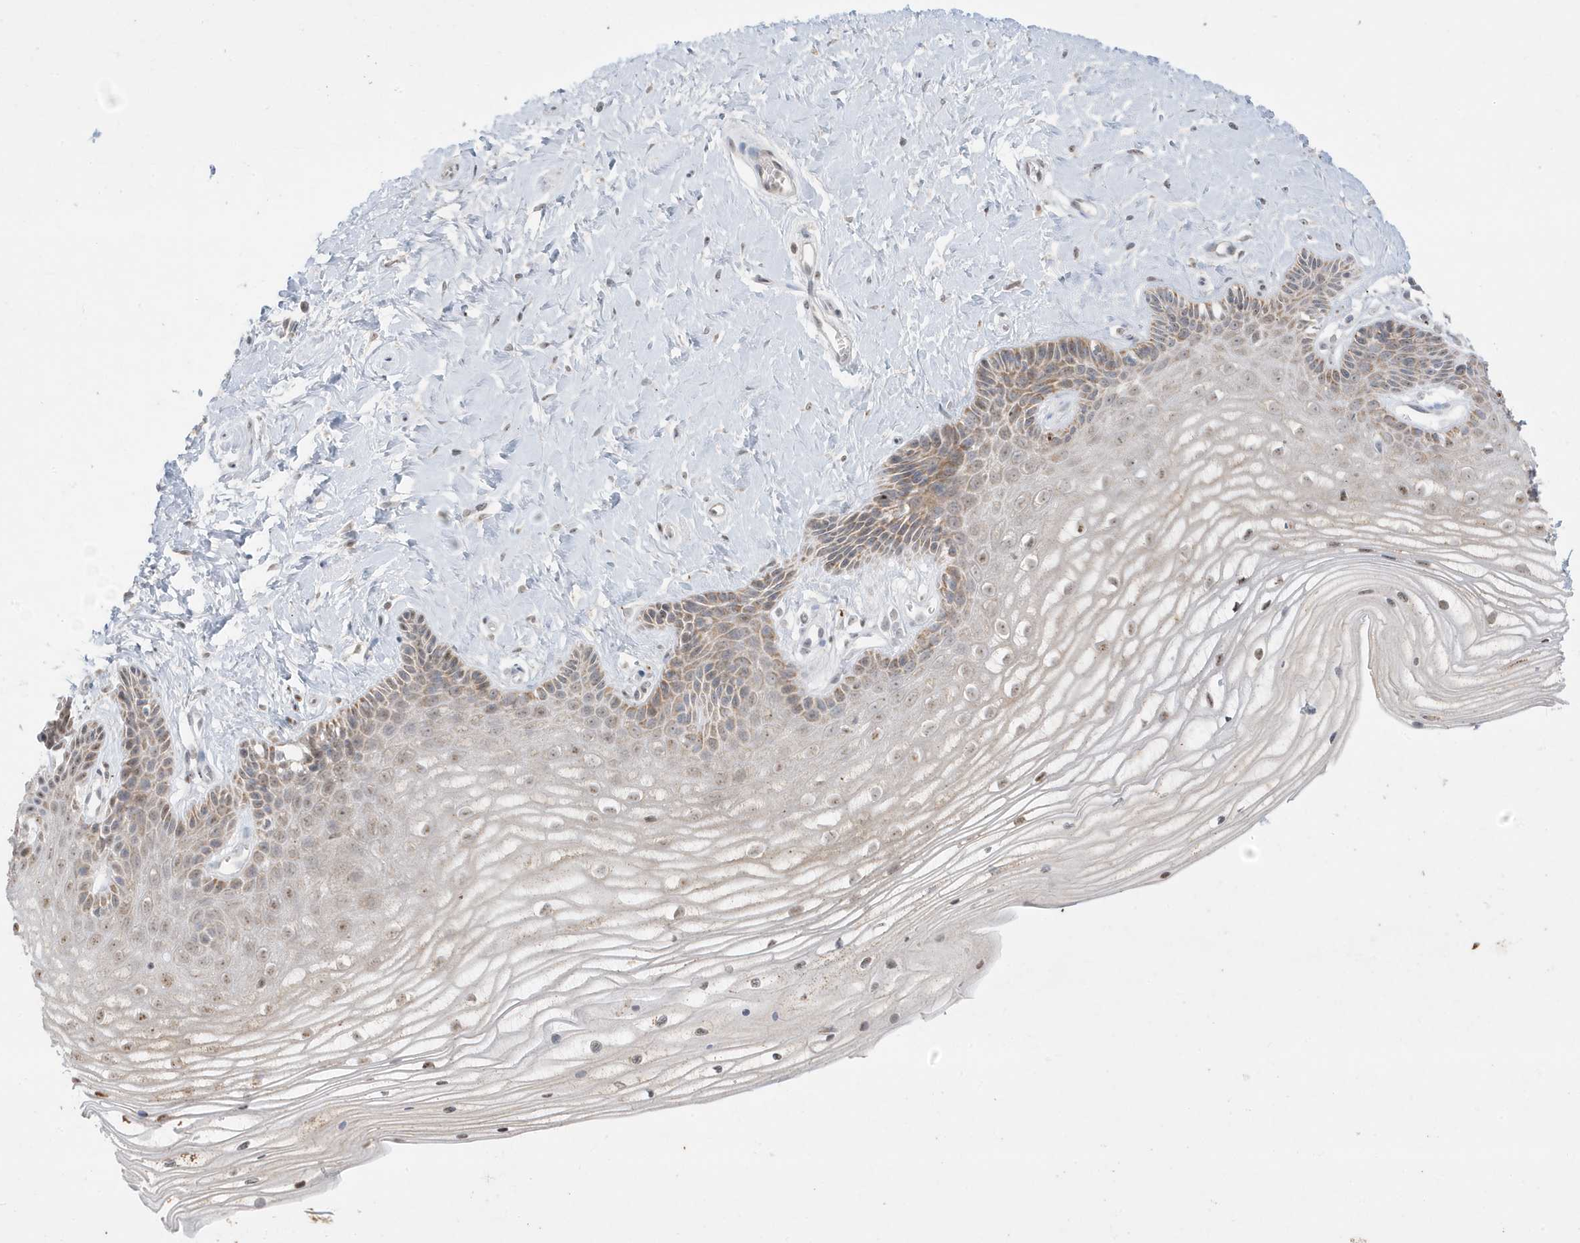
{"staining": {"intensity": "moderate", "quantity": "25%-75%", "location": "cytoplasmic/membranous"}, "tissue": "vagina", "cell_type": "Squamous epithelial cells", "image_type": "normal", "snomed": [{"axis": "morphology", "description": "Normal tissue, NOS"}, {"axis": "topography", "description": "Vagina"}, {"axis": "topography", "description": "Cervix"}], "caption": "Squamous epithelial cells reveal medium levels of moderate cytoplasmic/membranous expression in about 25%-75% of cells in unremarkable human vagina.", "gene": "FNDC1", "patient": {"sex": "female", "age": 40}}